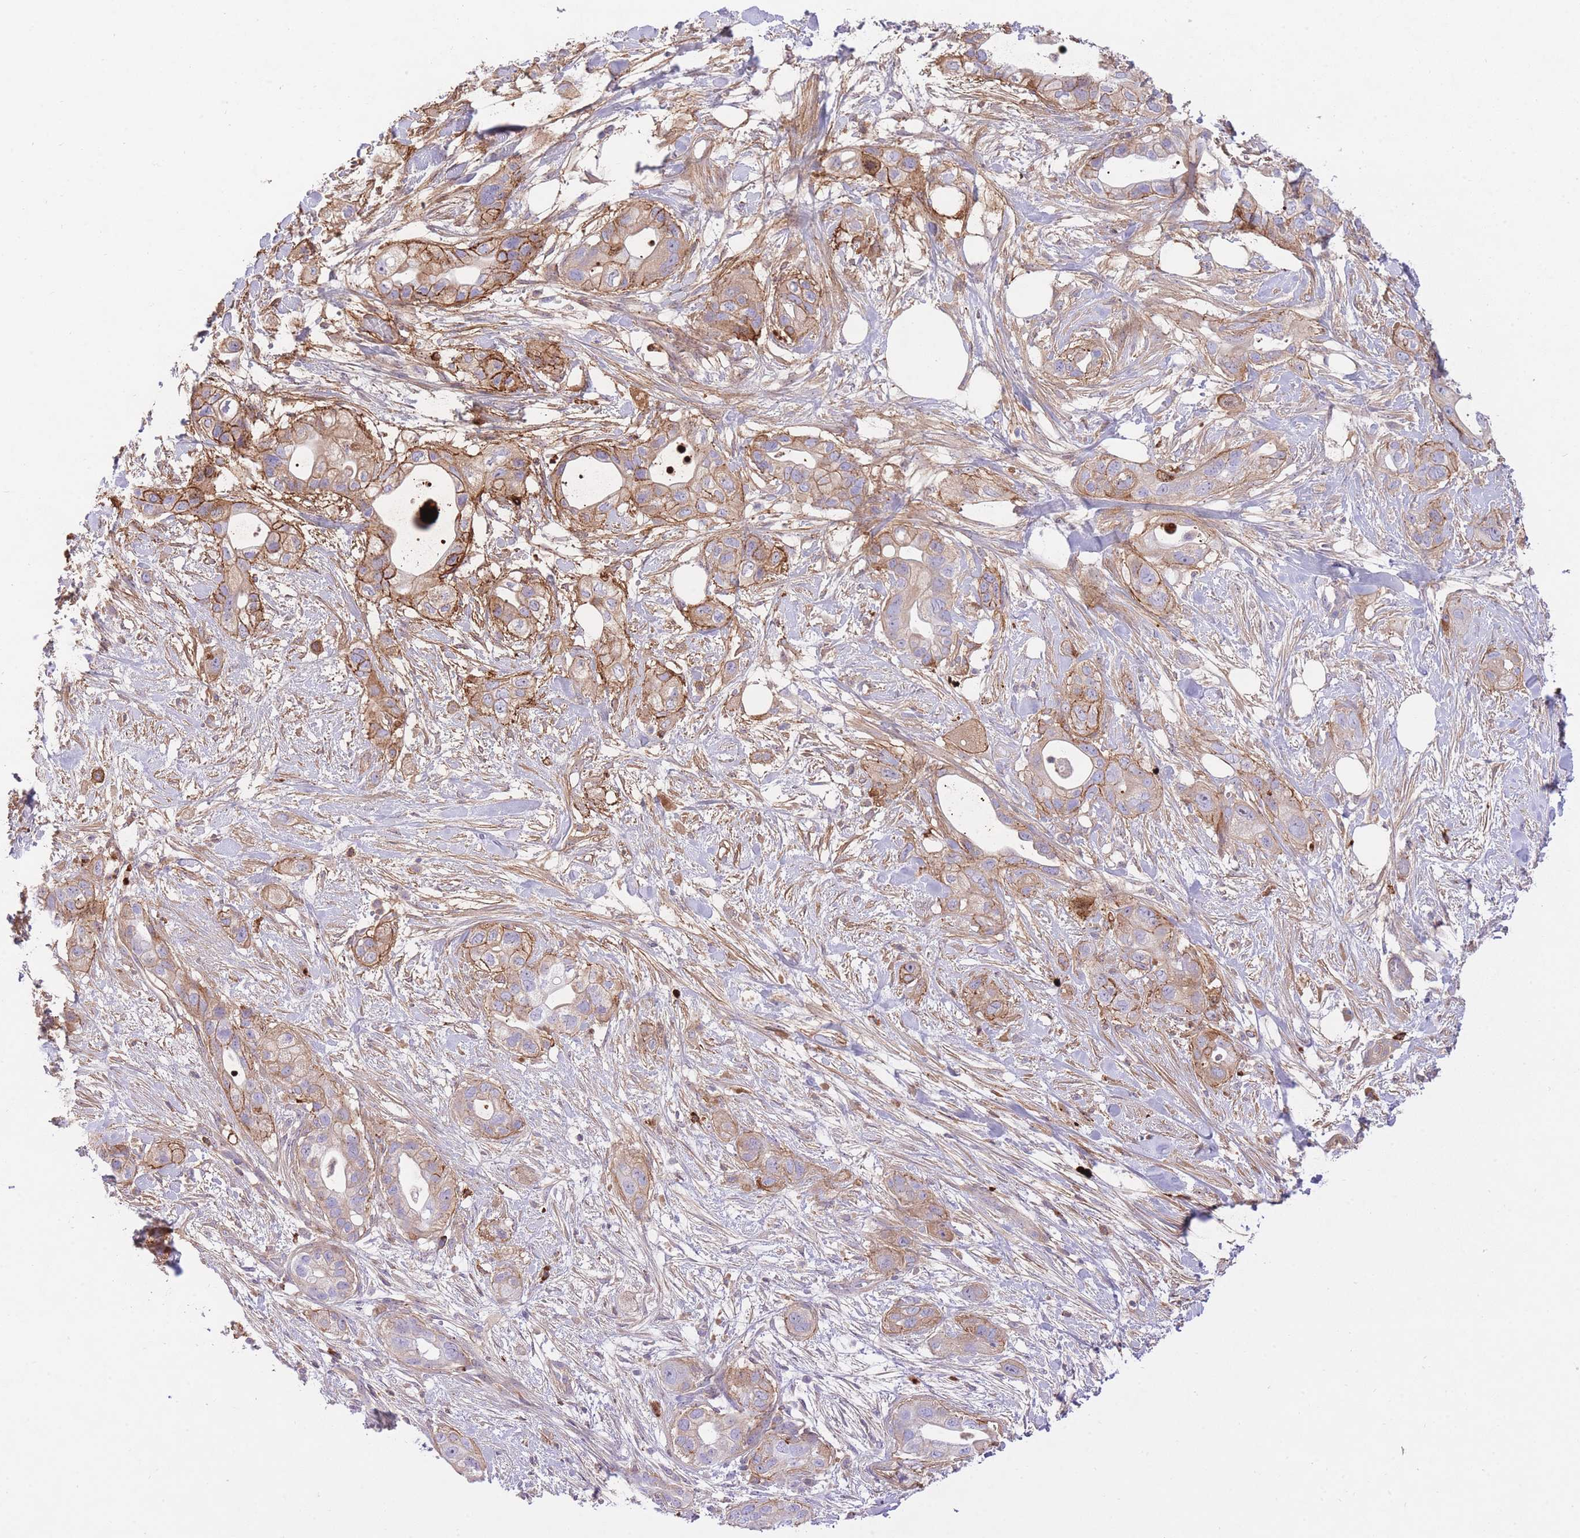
{"staining": {"intensity": "moderate", "quantity": "25%-75%", "location": "cytoplasmic/membranous"}, "tissue": "pancreatic cancer", "cell_type": "Tumor cells", "image_type": "cancer", "snomed": [{"axis": "morphology", "description": "Adenocarcinoma, NOS"}, {"axis": "topography", "description": "Pancreas"}], "caption": "This micrograph reveals immunohistochemistry staining of pancreatic cancer, with medium moderate cytoplasmic/membranous positivity in approximately 25%-75% of tumor cells.", "gene": "HRG", "patient": {"sex": "male", "age": 44}}